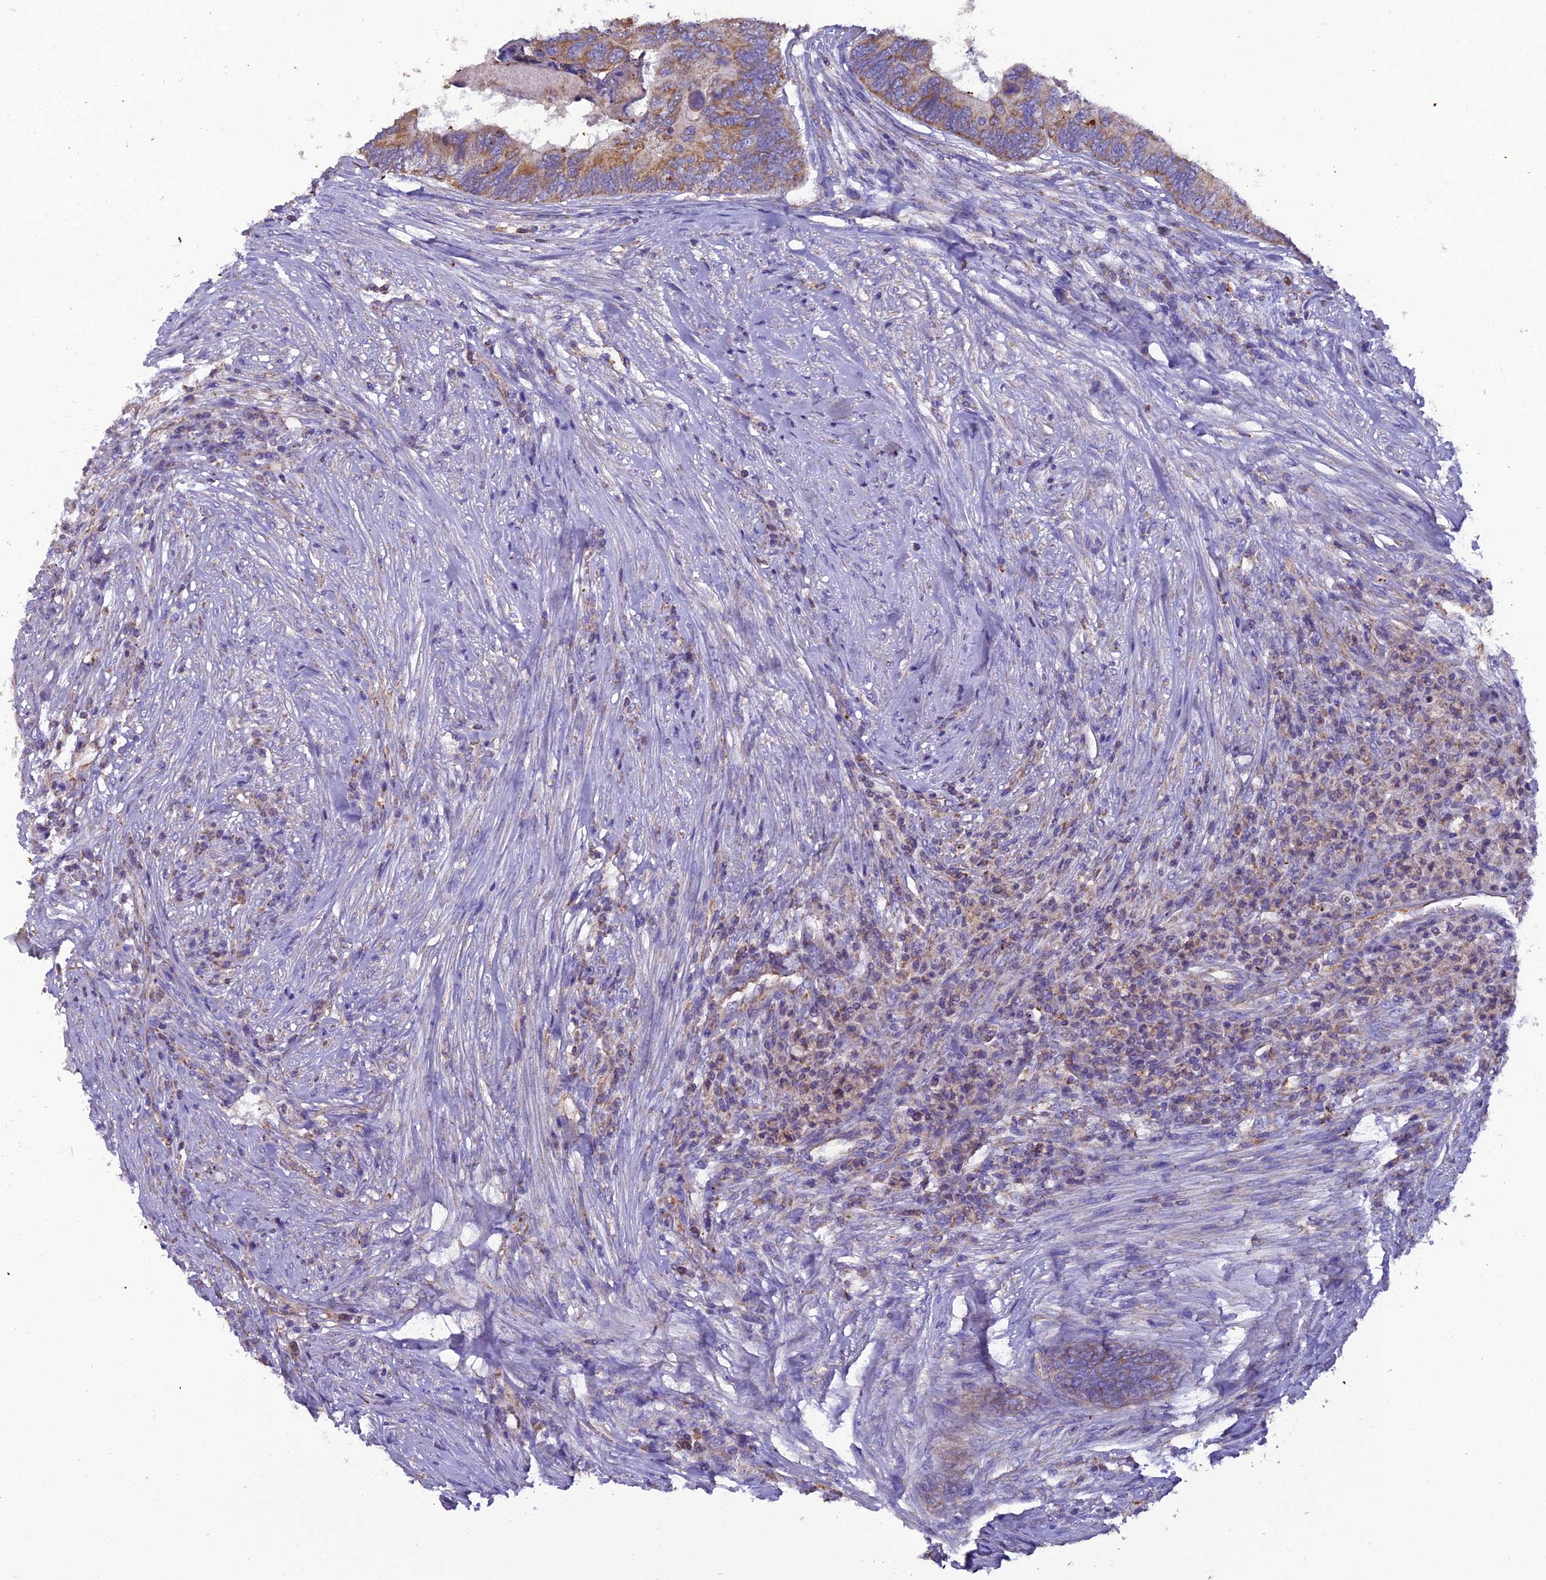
{"staining": {"intensity": "moderate", "quantity": ">75%", "location": "cytoplasmic/membranous"}, "tissue": "colorectal cancer", "cell_type": "Tumor cells", "image_type": "cancer", "snomed": [{"axis": "morphology", "description": "Adenocarcinoma, NOS"}, {"axis": "topography", "description": "Colon"}], "caption": "Colorectal adenocarcinoma was stained to show a protein in brown. There is medium levels of moderate cytoplasmic/membranous expression in approximately >75% of tumor cells. Nuclei are stained in blue.", "gene": "GPD1", "patient": {"sex": "female", "age": 67}}